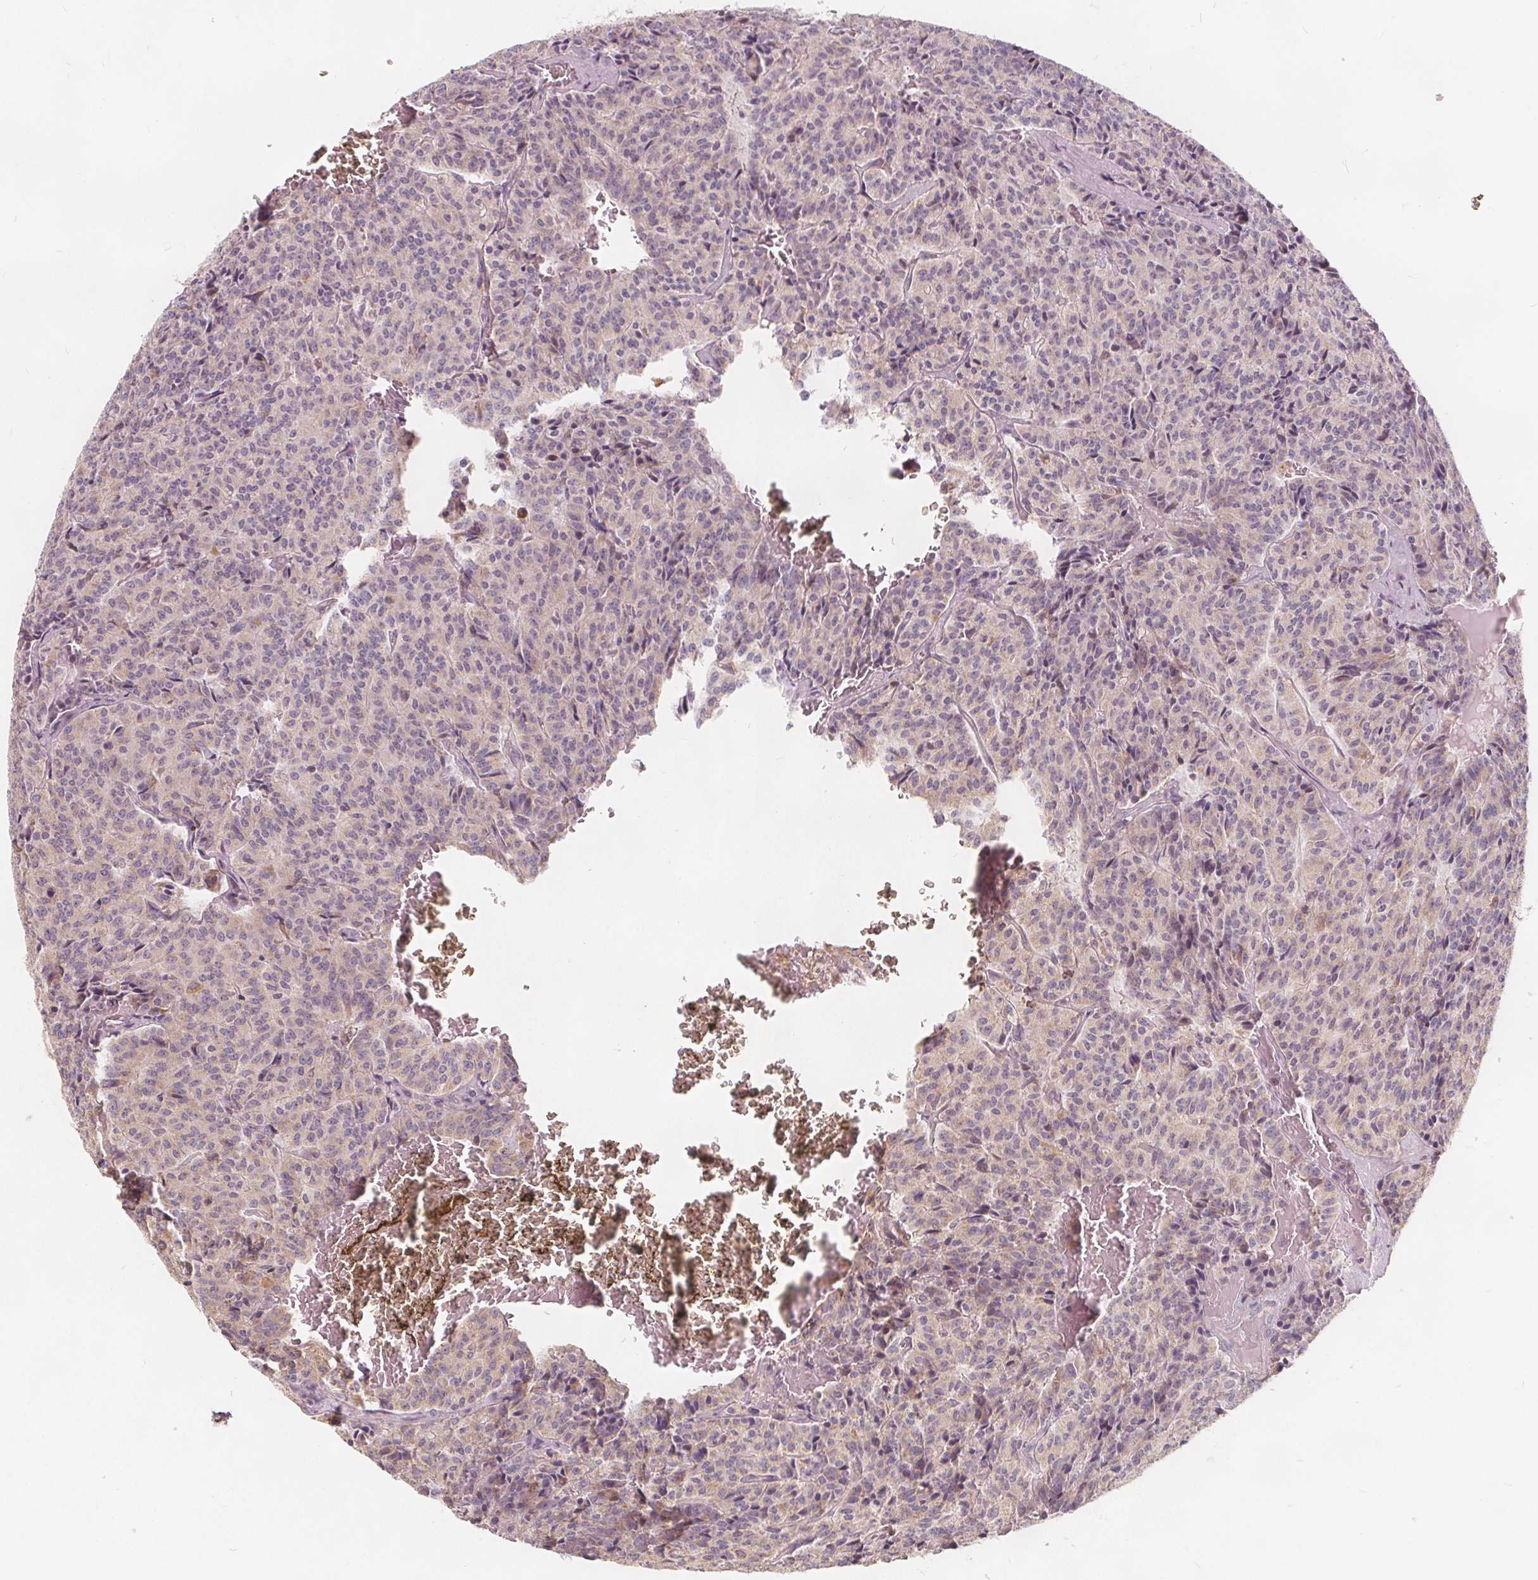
{"staining": {"intensity": "negative", "quantity": "none", "location": "none"}, "tissue": "carcinoid", "cell_type": "Tumor cells", "image_type": "cancer", "snomed": [{"axis": "morphology", "description": "Carcinoid, malignant, NOS"}, {"axis": "topography", "description": "Lung"}], "caption": "Immunohistochemical staining of human carcinoid (malignant) shows no significant positivity in tumor cells.", "gene": "DRC3", "patient": {"sex": "male", "age": 70}}